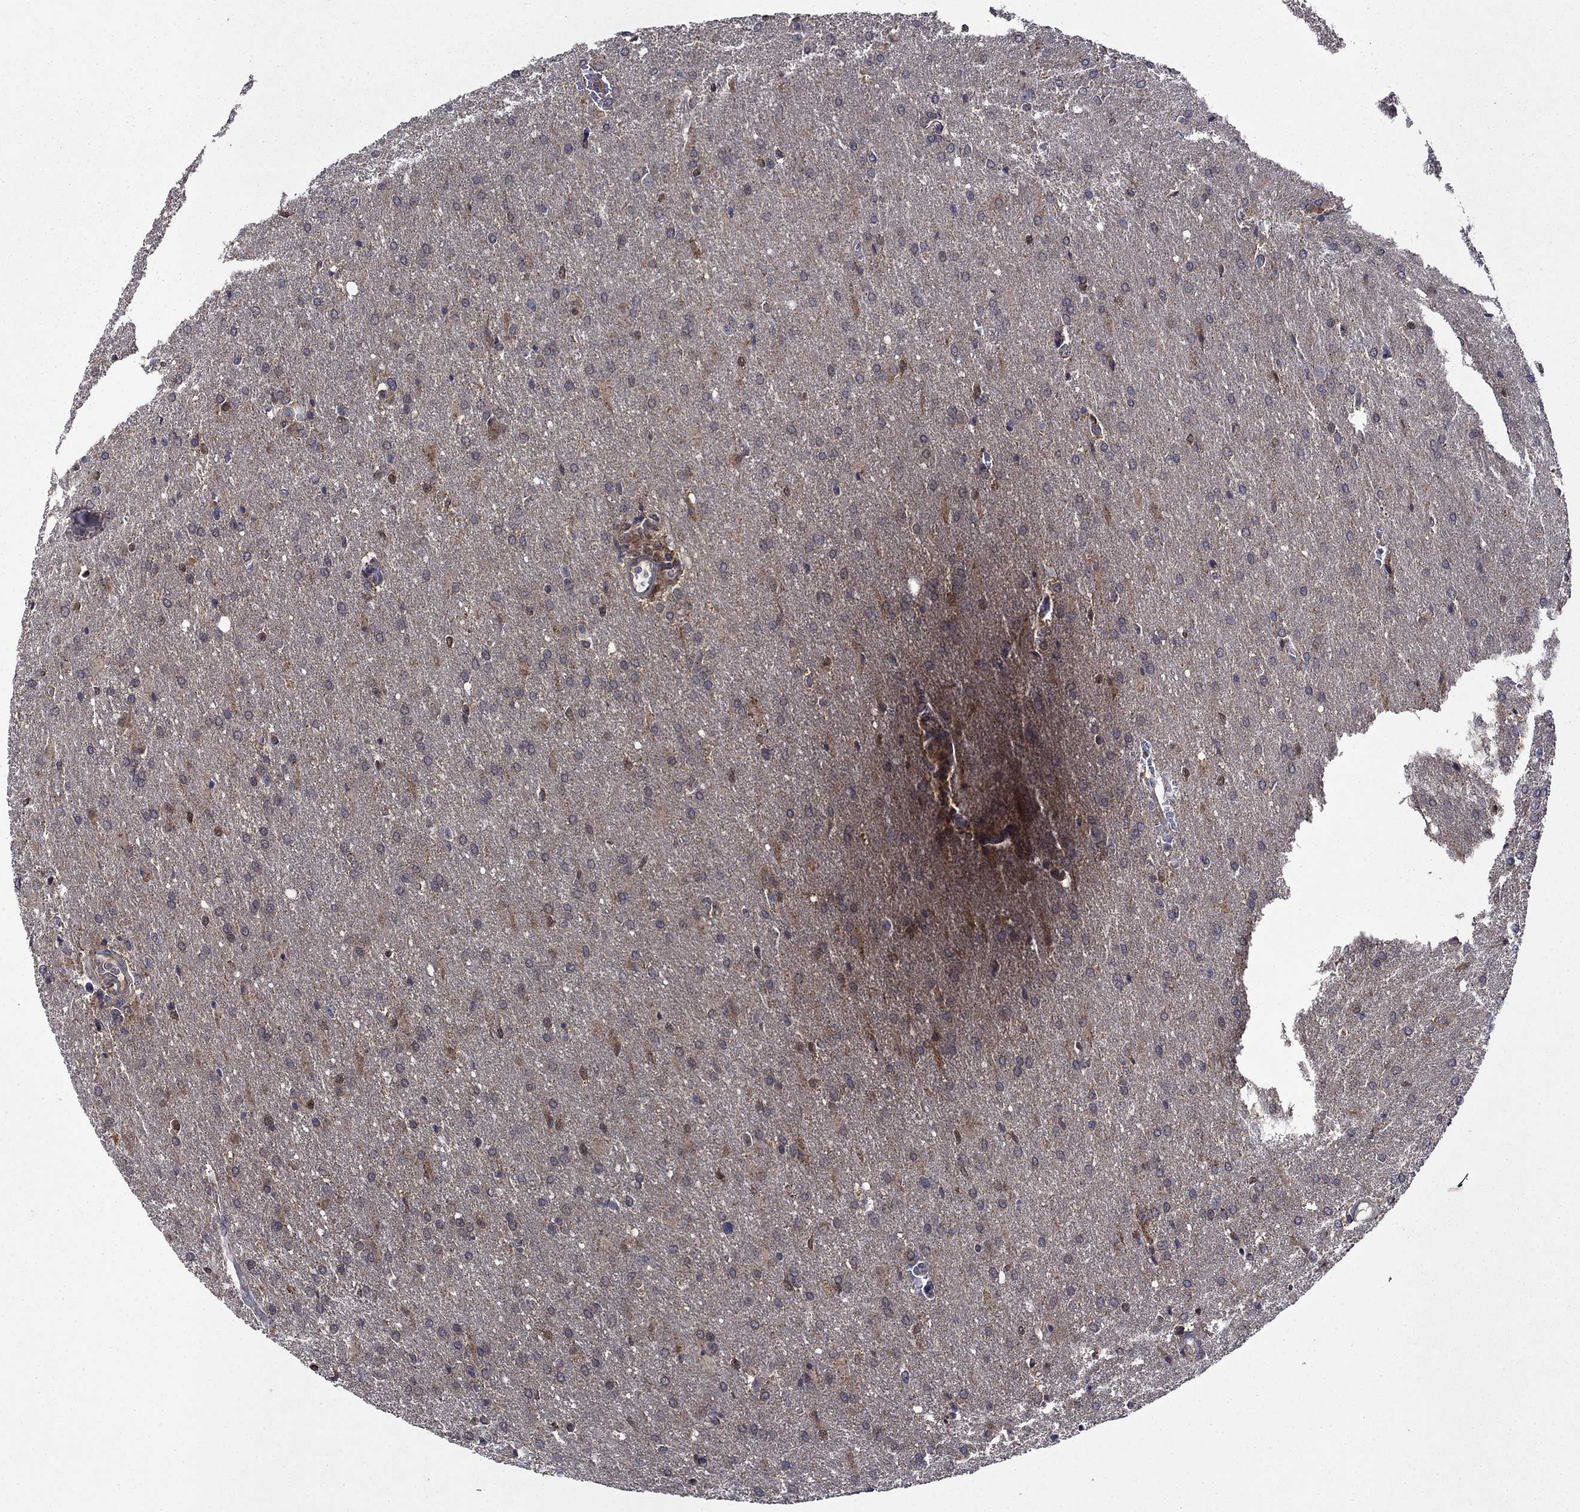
{"staining": {"intensity": "moderate", "quantity": "<25%", "location": "cytoplasmic/membranous"}, "tissue": "glioma", "cell_type": "Tumor cells", "image_type": "cancer", "snomed": [{"axis": "morphology", "description": "Glioma, malignant, High grade"}, {"axis": "topography", "description": "Brain"}], "caption": "Immunohistochemistry (IHC) micrograph of neoplastic tissue: malignant high-grade glioma stained using IHC shows low levels of moderate protein expression localized specifically in the cytoplasmic/membranous of tumor cells, appearing as a cytoplasmic/membranous brown color.", "gene": "TPMT", "patient": {"sex": "male", "age": 68}}